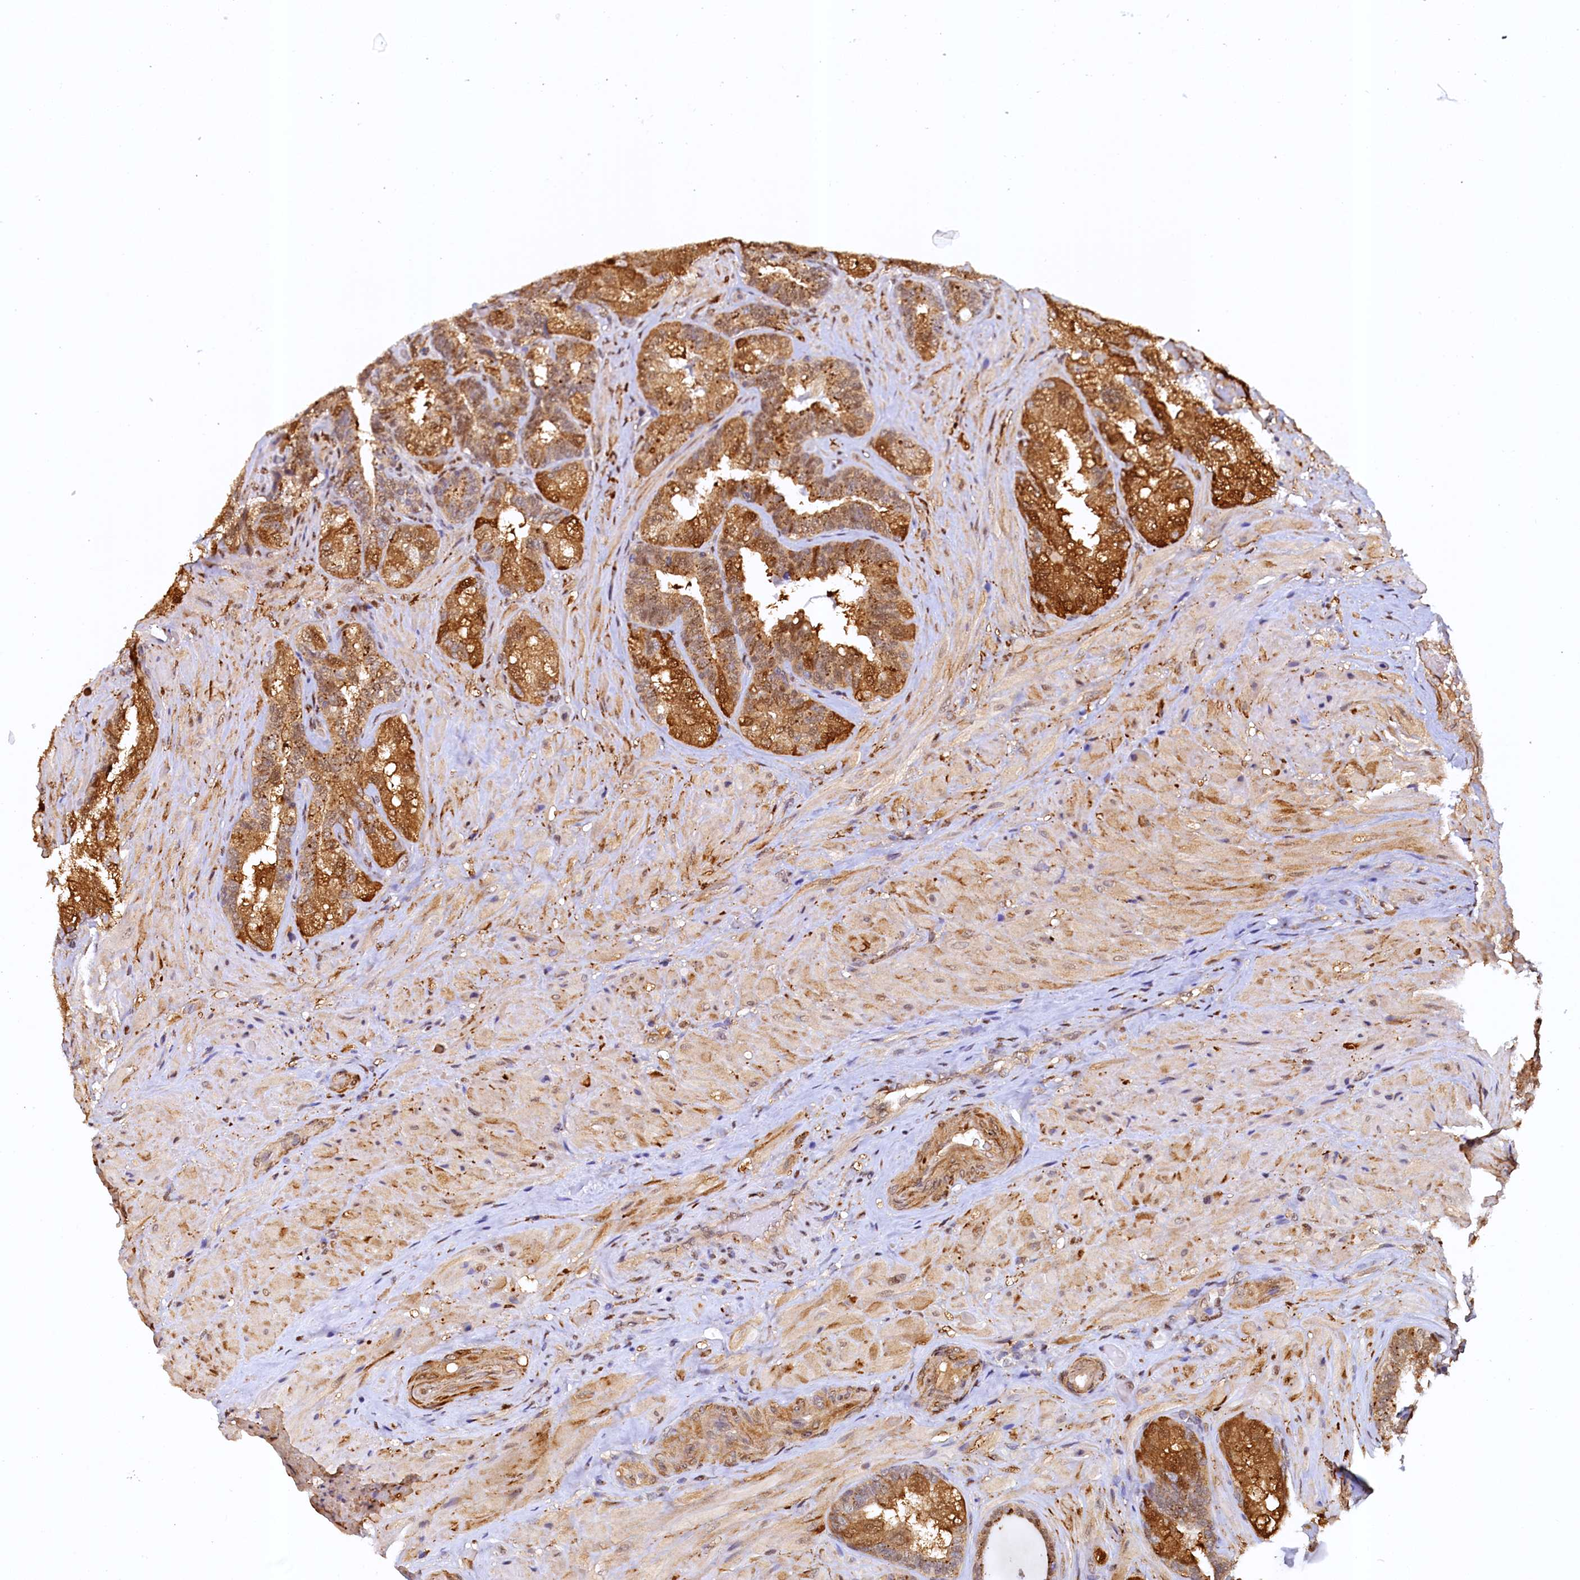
{"staining": {"intensity": "moderate", "quantity": "25%-75%", "location": "cytoplasmic/membranous,nuclear"}, "tissue": "seminal vesicle", "cell_type": "Glandular cells", "image_type": "normal", "snomed": [{"axis": "morphology", "description": "Normal tissue, NOS"}, {"axis": "topography", "description": "Prostate and seminal vesicle, NOS"}, {"axis": "topography", "description": "Prostate"}, {"axis": "topography", "description": "Seminal veicle"}], "caption": "The photomicrograph exhibits immunohistochemical staining of unremarkable seminal vesicle. There is moderate cytoplasmic/membranous,nuclear positivity is appreciated in about 25%-75% of glandular cells.", "gene": "UBL7", "patient": {"sex": "male", "age": 67}}